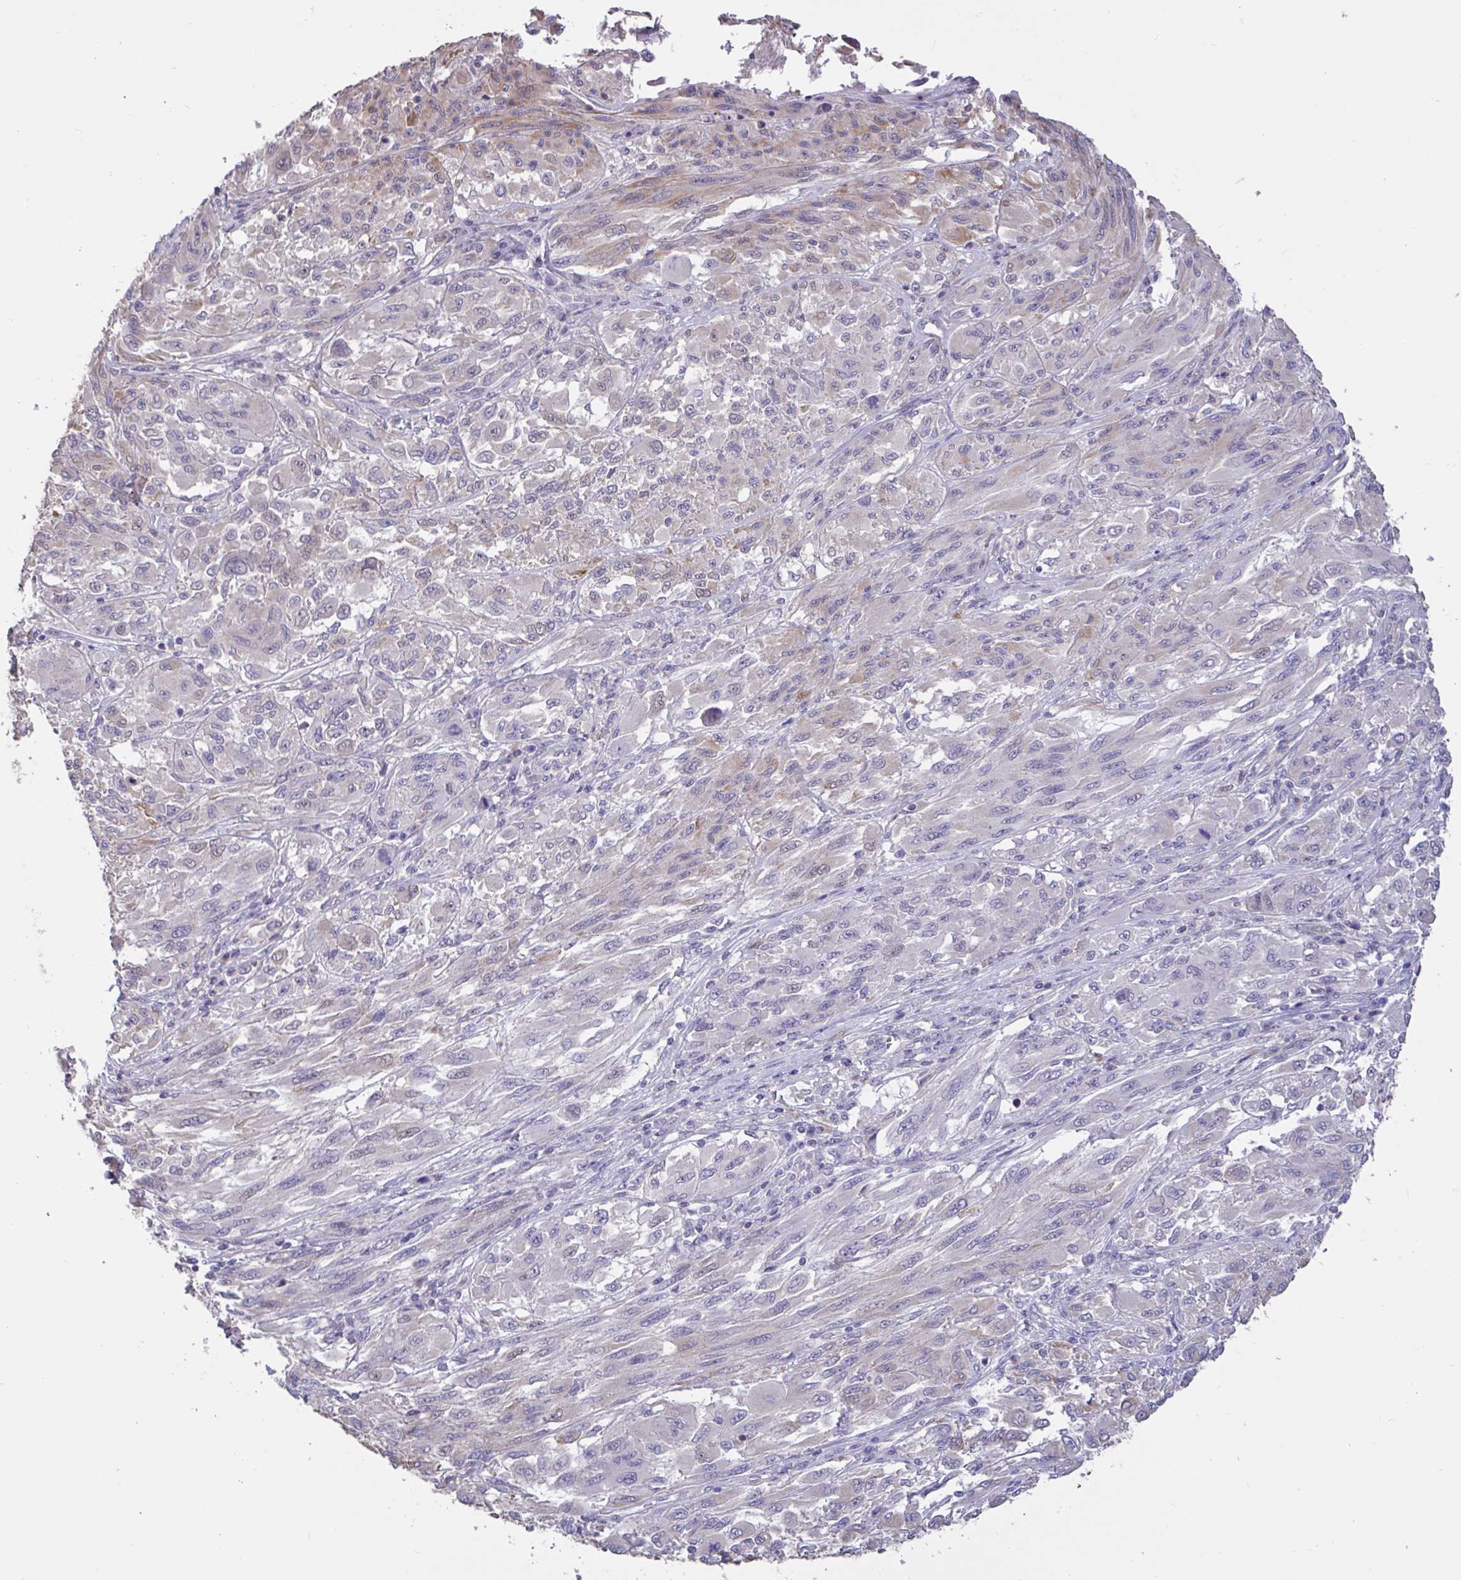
{"staining": {"intensity": "weak", "quantity": "<25%", "location": "cytoplasmic/membranous"}, "tissue": "melanoma", "cell_type": "Tumor cells", "image_type": "cancer", "snomed": [{"axis": "morphology", "description": "Malignant melanoma, NOS"}, {"axis": "topography", "description": "Skin"}], "caption": "The IHC photomicrograph has no significant staining in tumor cells of melanoma tissue. Brightfield microscopy of immunohistochemistry stained with DAB (brown) and hematoxylin (blue), captured at high magnification.", "gene": "DDX39A", "patient": {"sex": "female", "age": 91}}